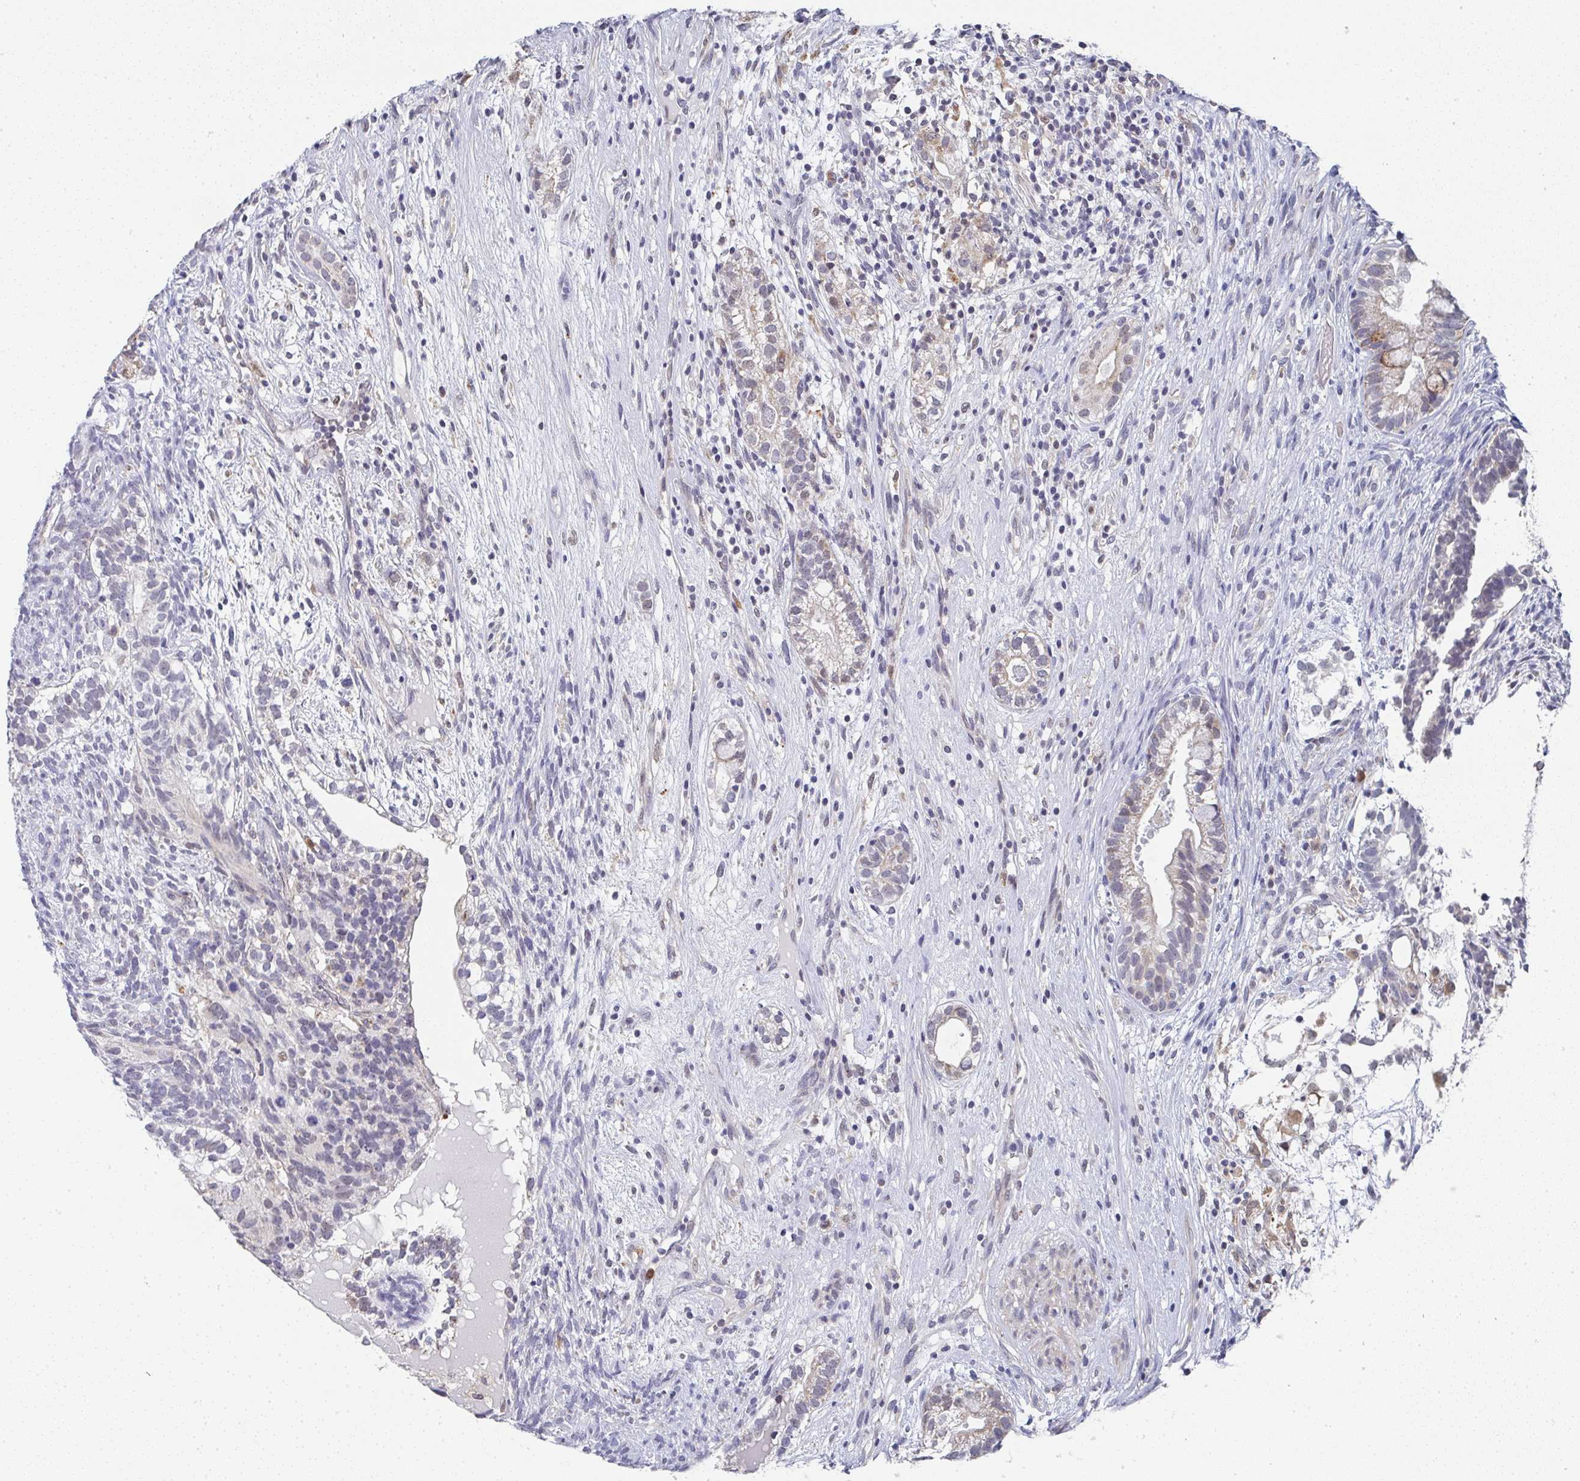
{"staining": {"intensity": "weak", "quantity": "<25%", "location": "cytoplasmic/membranous"}, "tissue": "testis cancer", "cell_type": "Tumor cells", "image_type": "cancer", "snomed": [{"axis": "morphology", "description": "Seminoma, NOS"}, {"axis": "morphology", "description": "Carcinoma, Embryonal, NOS"}, {"axis": "topography", "description": "Testis"}], "caption": "DAB immunohistochemical staining of testis embryonal carcinoma reveals no significant staining in tumor cells.", "gene": "NCF1", "patient": {"sex": "male", "age": 41}}